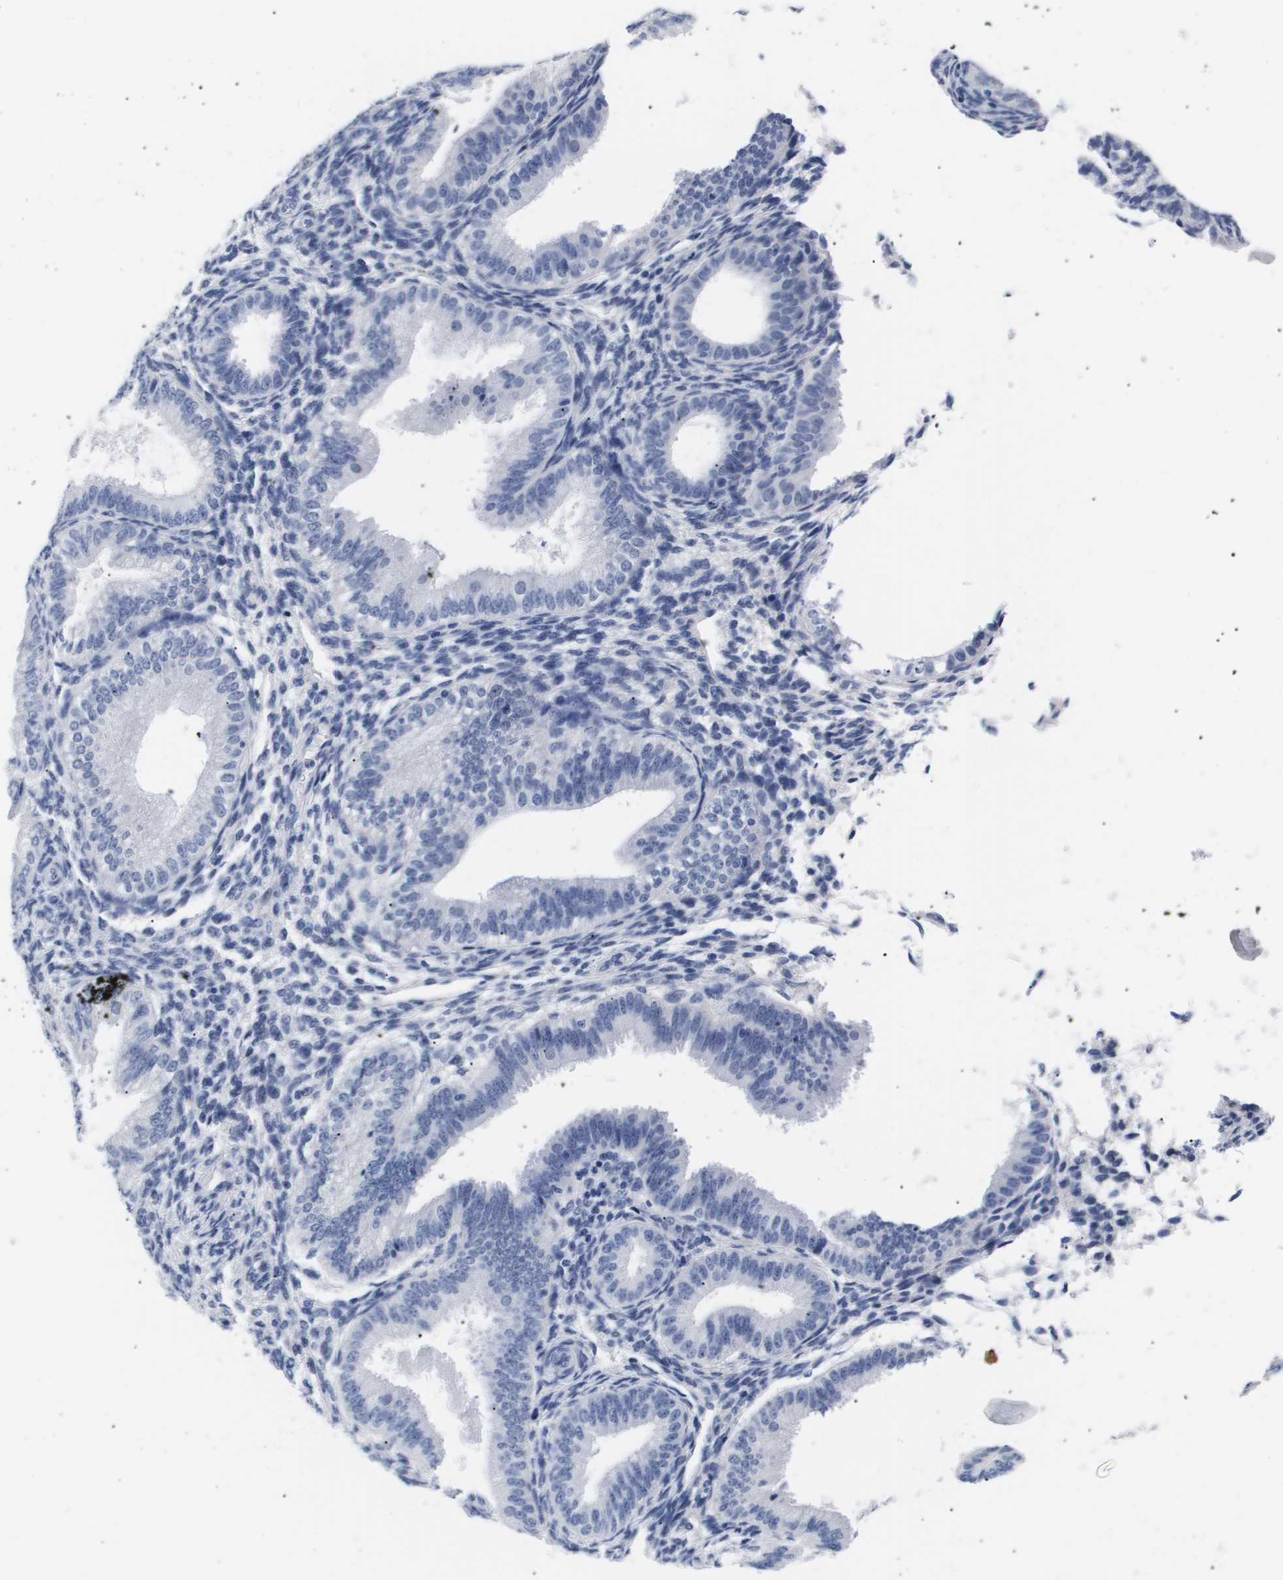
{"staining": {"intensity": "negative", "quantity": "none", "location": "none"}, "tissue": "endometrium", "cell_type": "Cells in endometrial stroma", "image_type": "normal", "snomed": [{"axis": "morphology", "description": "Normal tissue, NOS"}, {"axis": "topography", "description": "Endometrium"}], "caption": "DAB (3,3'-diaminobenzidine) immunohistochemical staining of normal endometrium exhibits no significant positivity in cells in endometrial stroma.", "gene": "ATP6V0A4", "patient": {"sex": "female", "age": 39}}